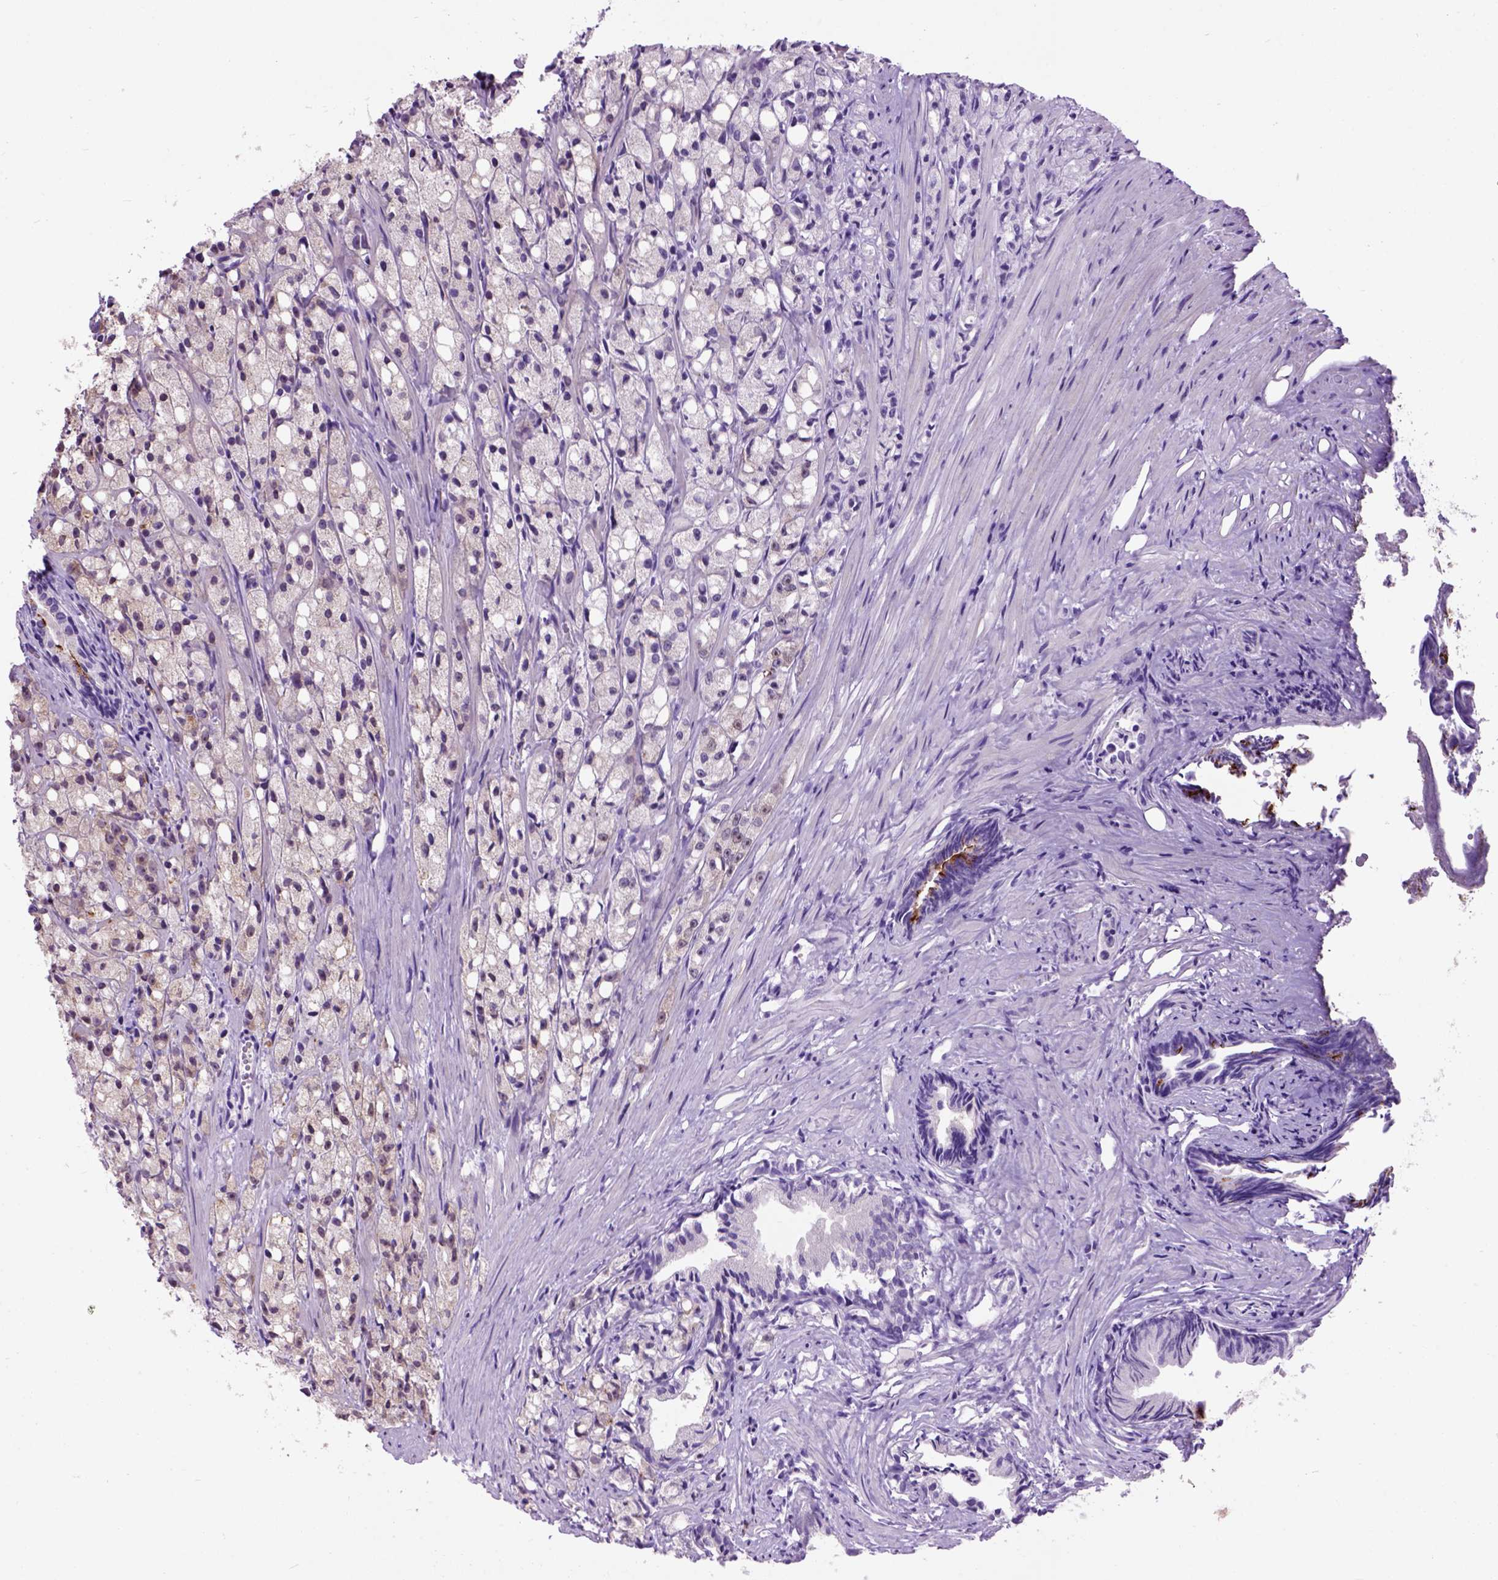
{"staining": {"intensity": "weak", "quantity": "25%-75%", "location": "cytoplasmic/membranous"}, "tissue": "prostate cancer", "cell_type": "Tumor cells", "image_type": "cancer", "snomed": [{"axis": "morphology", "description": "Adenocarcinoma, High grade"}, {"axis": "topography", "description": "Prostate"}], "caption": "The micrograph displays a brown stain indicating the presence of a protein in the cytoplasmic/membranous of tumor cells in prostate cancer (adenocarcinoma (high-grade)).", "gene": "MAPT", "patient": {"sex": "male", "age": 75}}